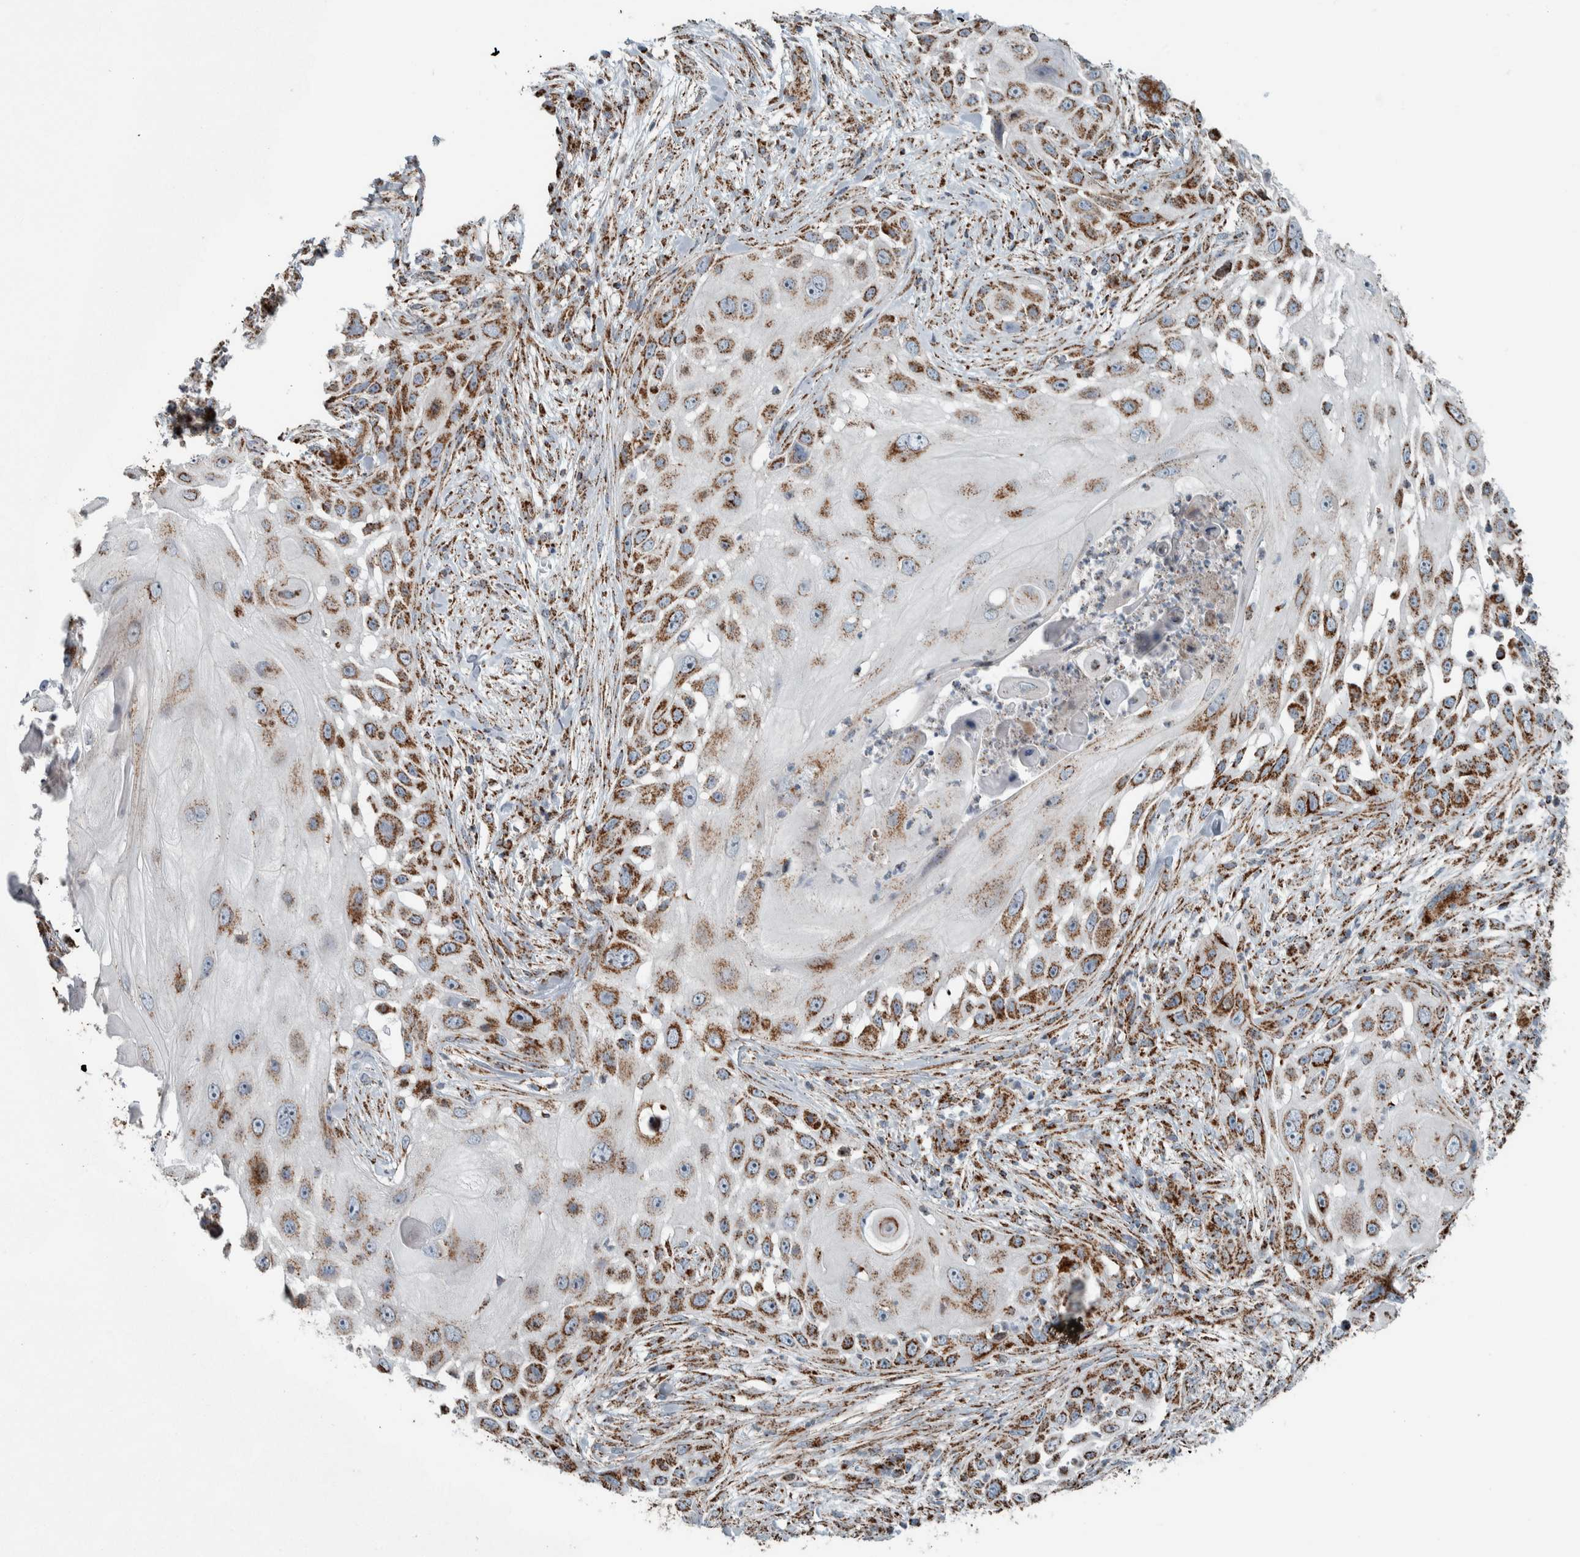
{"staining": {"intensity": "moderate", "quantity": ">75%", "location": "cytoplasmic/membranous"}, "tissue": "skin cancer", "cell_type": "Tumor cells", "image_type": "cancer", "snomed": [{"axis": "morphology", "description": "Squamous cell carcinoma, NOS"}, {"axis": "topography", "description": "Skin"}], "caption": "Skin cancer was stained to show a protein in brown. There is medium levels of moderate cytoplasmic/membranous positivity in about >75% of tumor cells.", "gene": "CNTROB", "patient": {"sex": "female", "age": 44}}